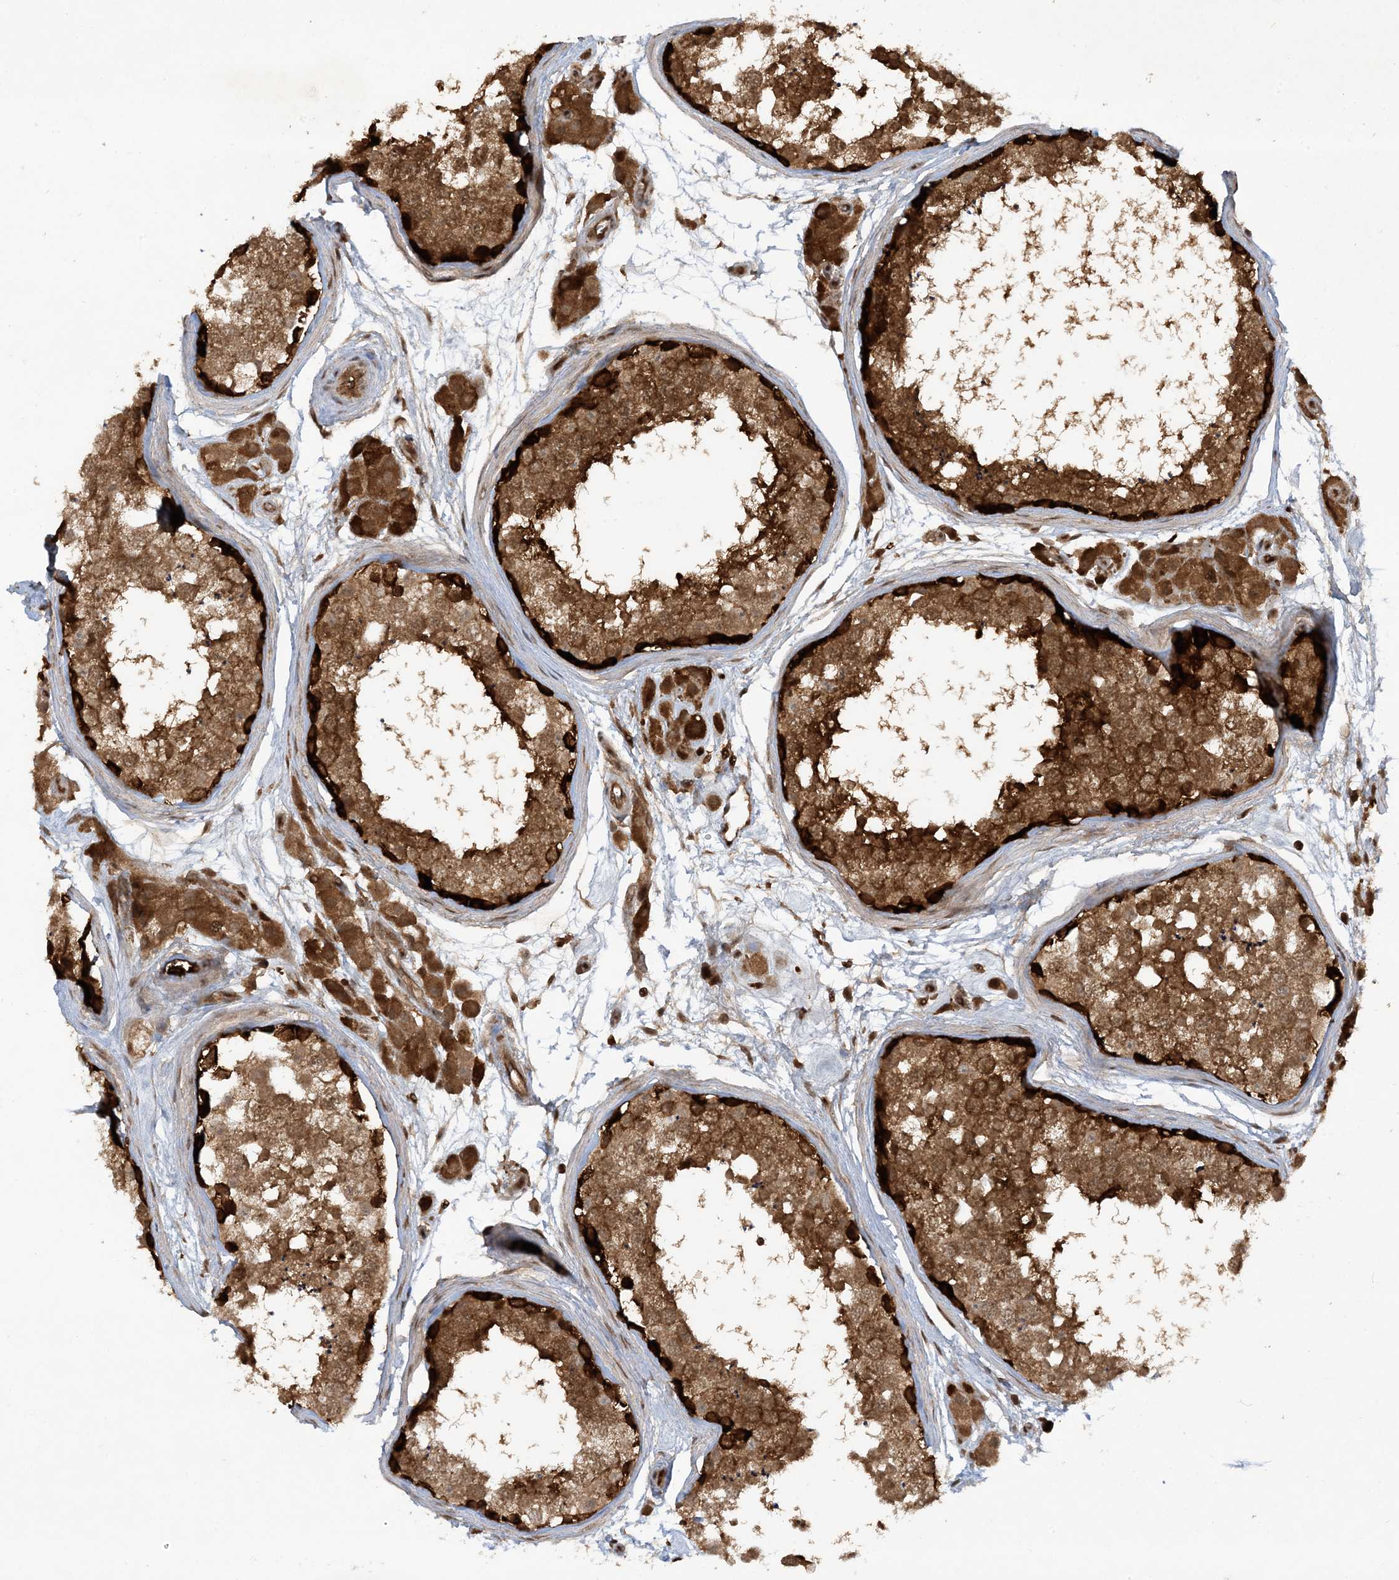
{"staining": {"intensity": "strong", "quantity": ">75%", "location": "cytoplasmic/membranous"}, "tissue": "testis", "cell_type": "Cells in seminiferous ducts", "image_type": "normal", "snomed": [{"axis": "morphology", "description": "Normal tissue, NOS"}, {"axis": "topography", "description": "Testis"}], "caption": "DAB immunohistochemical staining of benign testis shows strong cytoplasmic/membranous protein positivity in about >75% of cells in seminiferous ducts. (DAB (3,3'-diaminobenzidine) = brown stain, brightfield microscopy at high magnification).", "gene": "CERT1", "patient": {"sex": "male", "age": 56}}